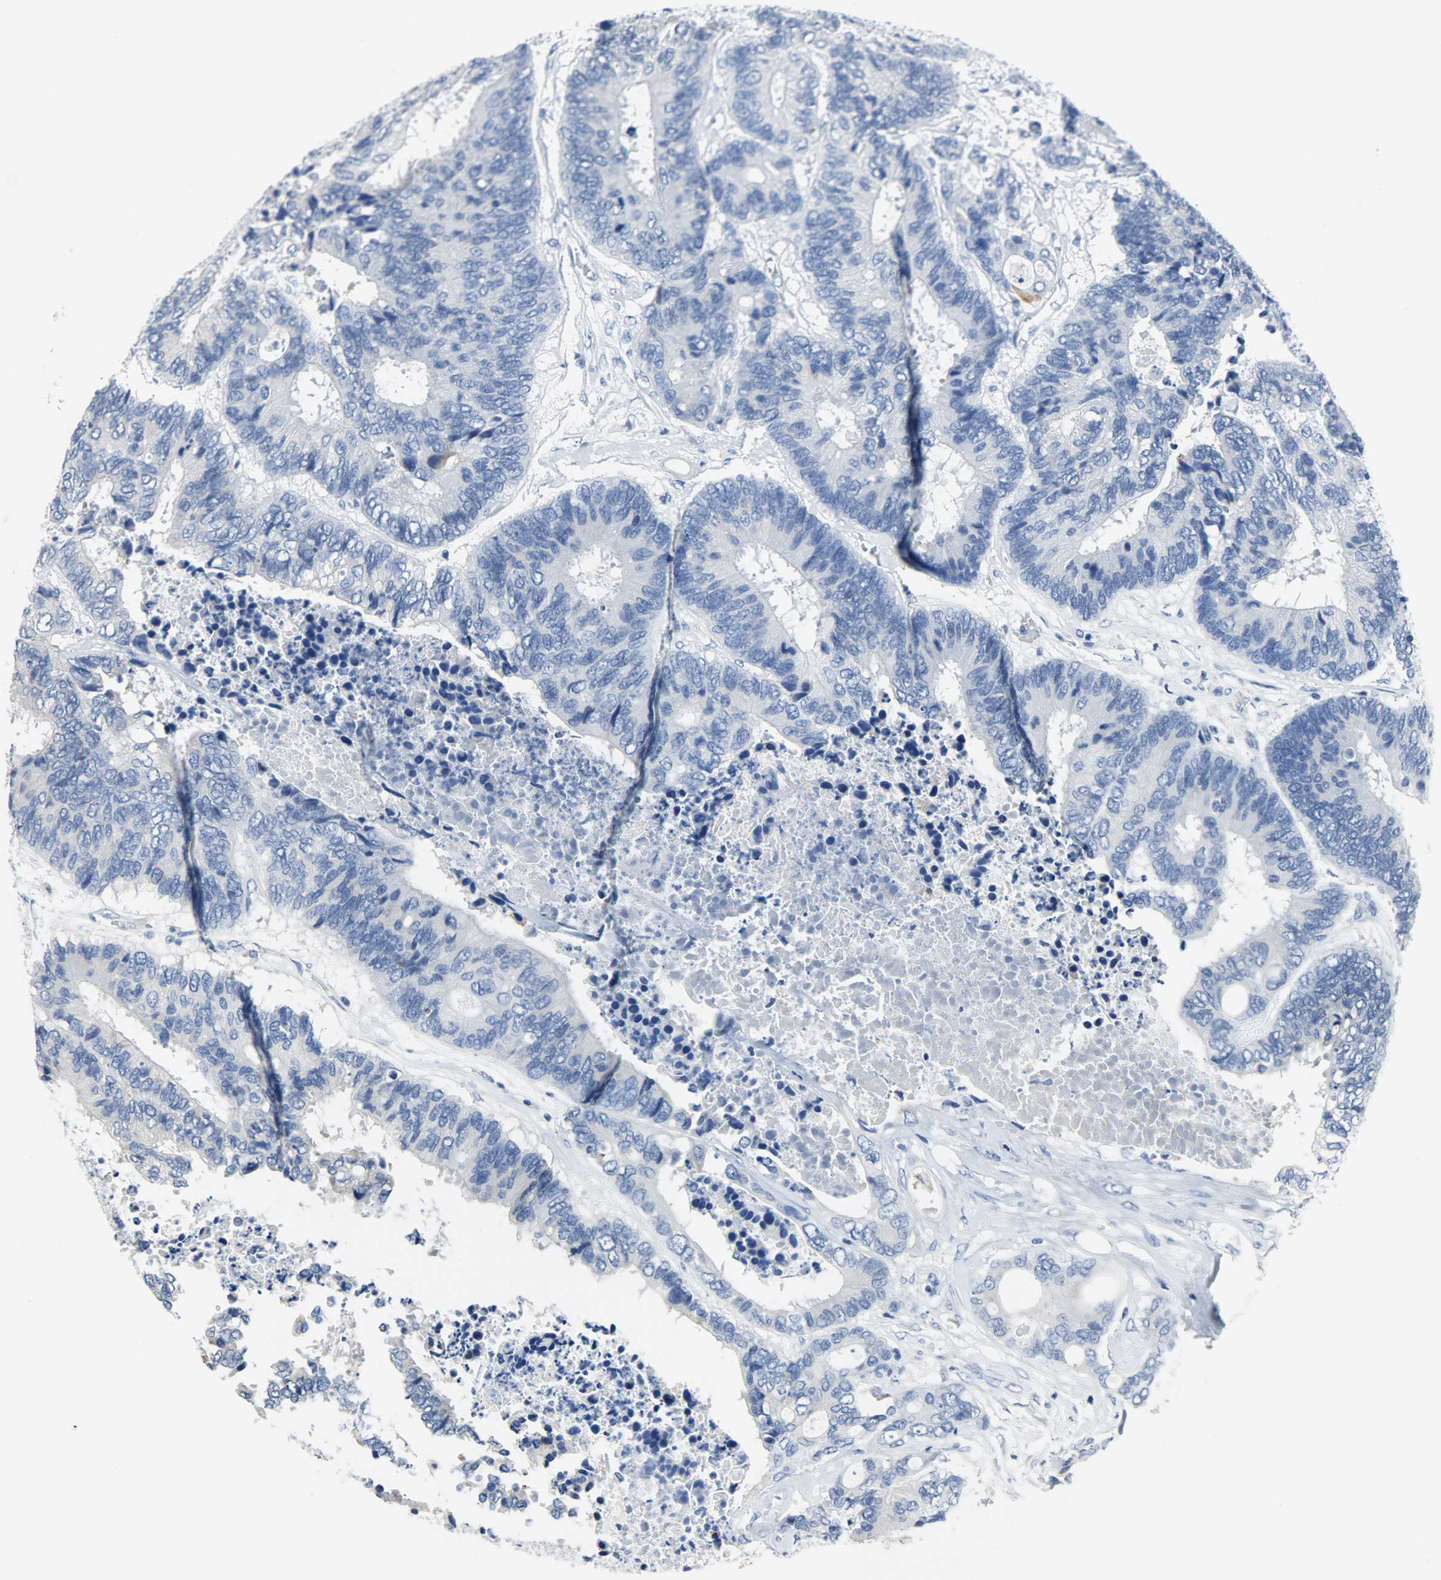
{"staining": {"intensity": "negative", "quantity": "none", "location": "none"}, "tissue": "colorectal cancer", "cell_type": "Tumor cells", "image_type": "cancer", "snomed": [{"axis": "morphology", "description": "Adenocarcinoma, NOS"}, {"axis": "topography", "description": "Rectum"}], "caption": "This is an immunohistochemistry (IHC) micrograph of adenocarcinoma (colorectal). There is no staining in tumor cells.", "gene": "CEBPE", "patient": {"sex": "male", "age": 55}}